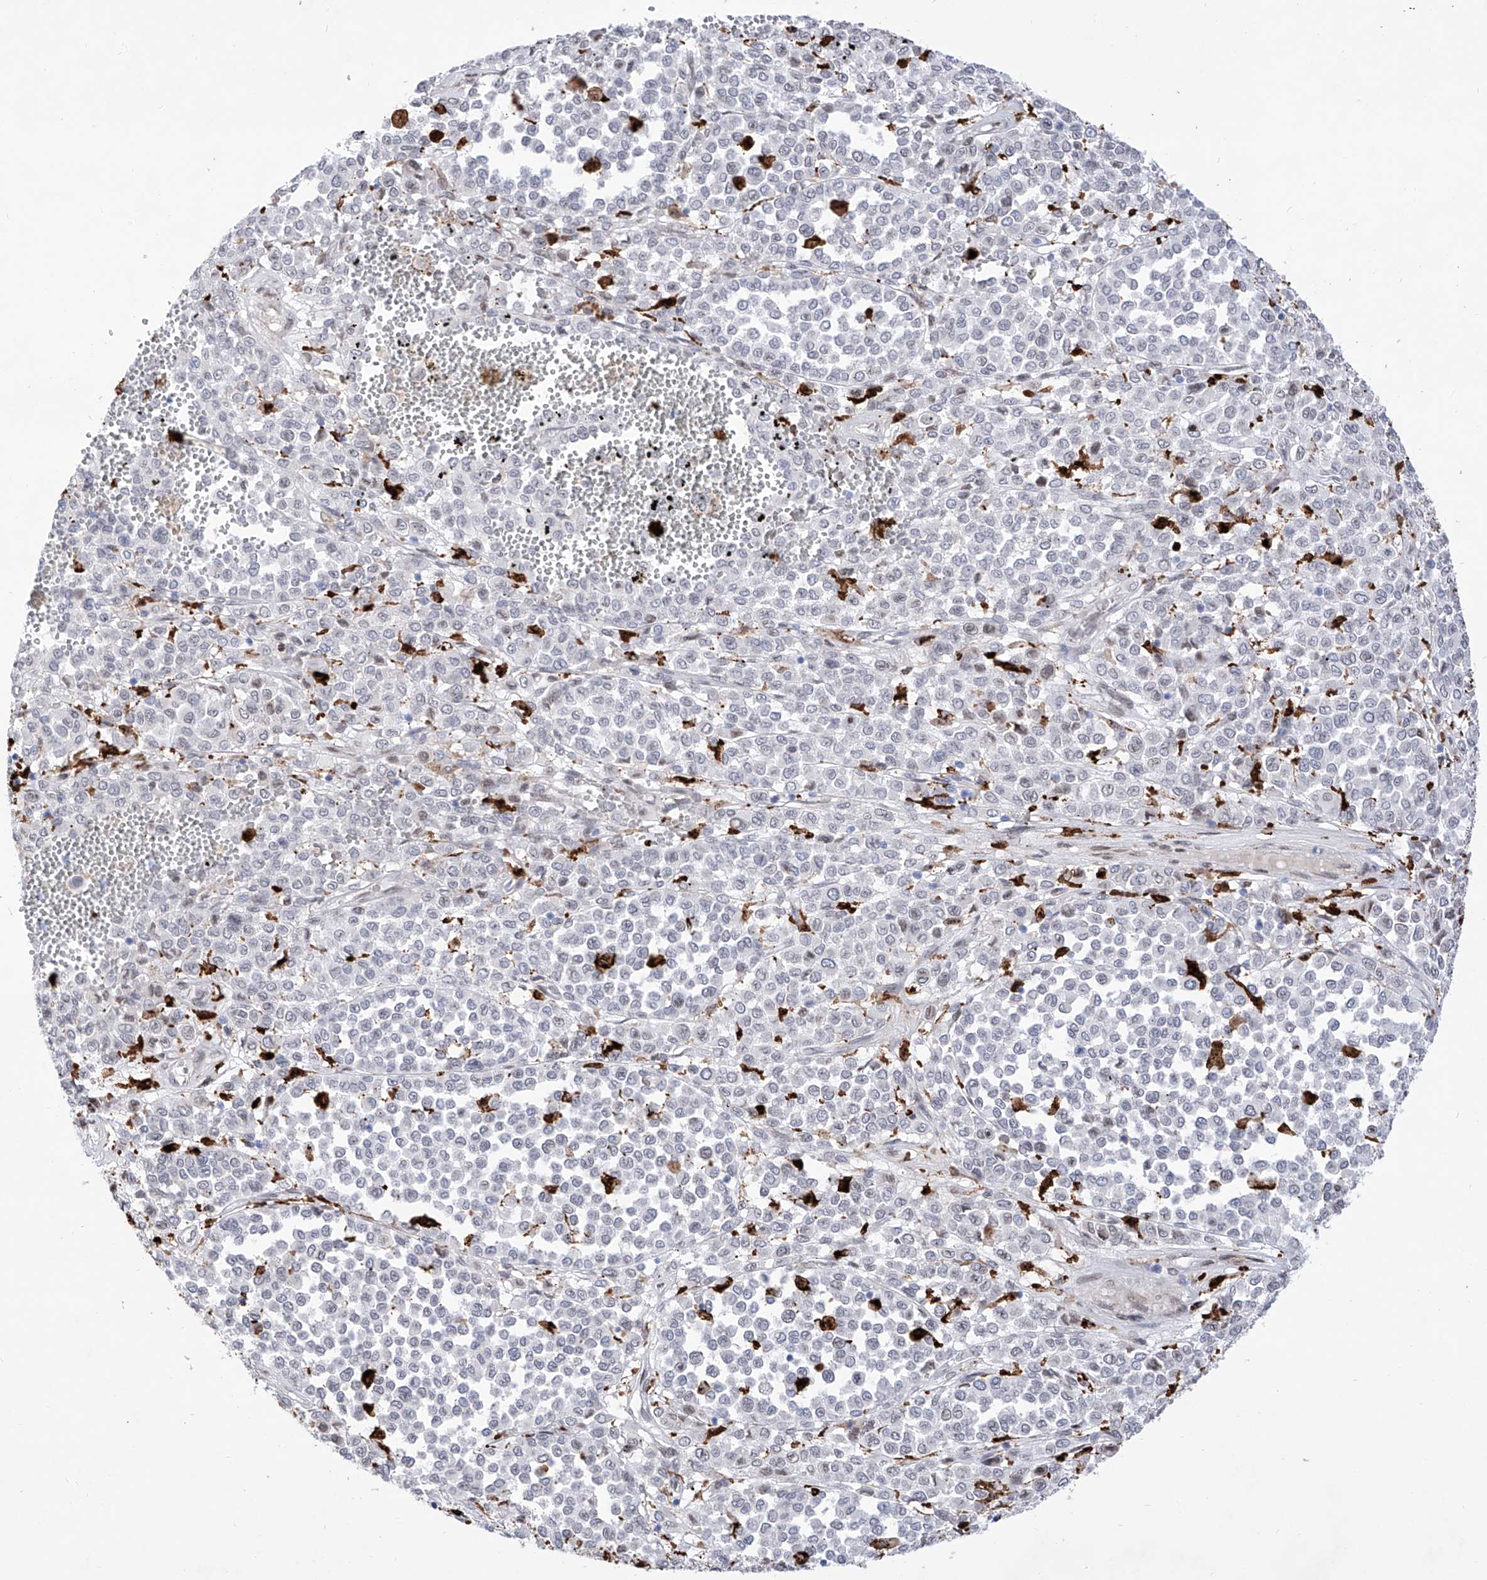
{"staining": {"intensity": "negative", "quantity": "none", "location": "none"}, "tissue": "melanoma", "cell_type": "Tumor cells", "image_type": "cancer", "snomed": [{"axis": "morphology", "description": "Malignant melanoma, Metastatic site"}, {"axis": "topography", "description": "Pancreas"}], "caption": "Immunohistochemical staining of human malignant melanoma (metastatic site) shows no significant staining in tumor cells.", "gene": "LCLAT1", "patient": {"sex": "female", "age": 30}}